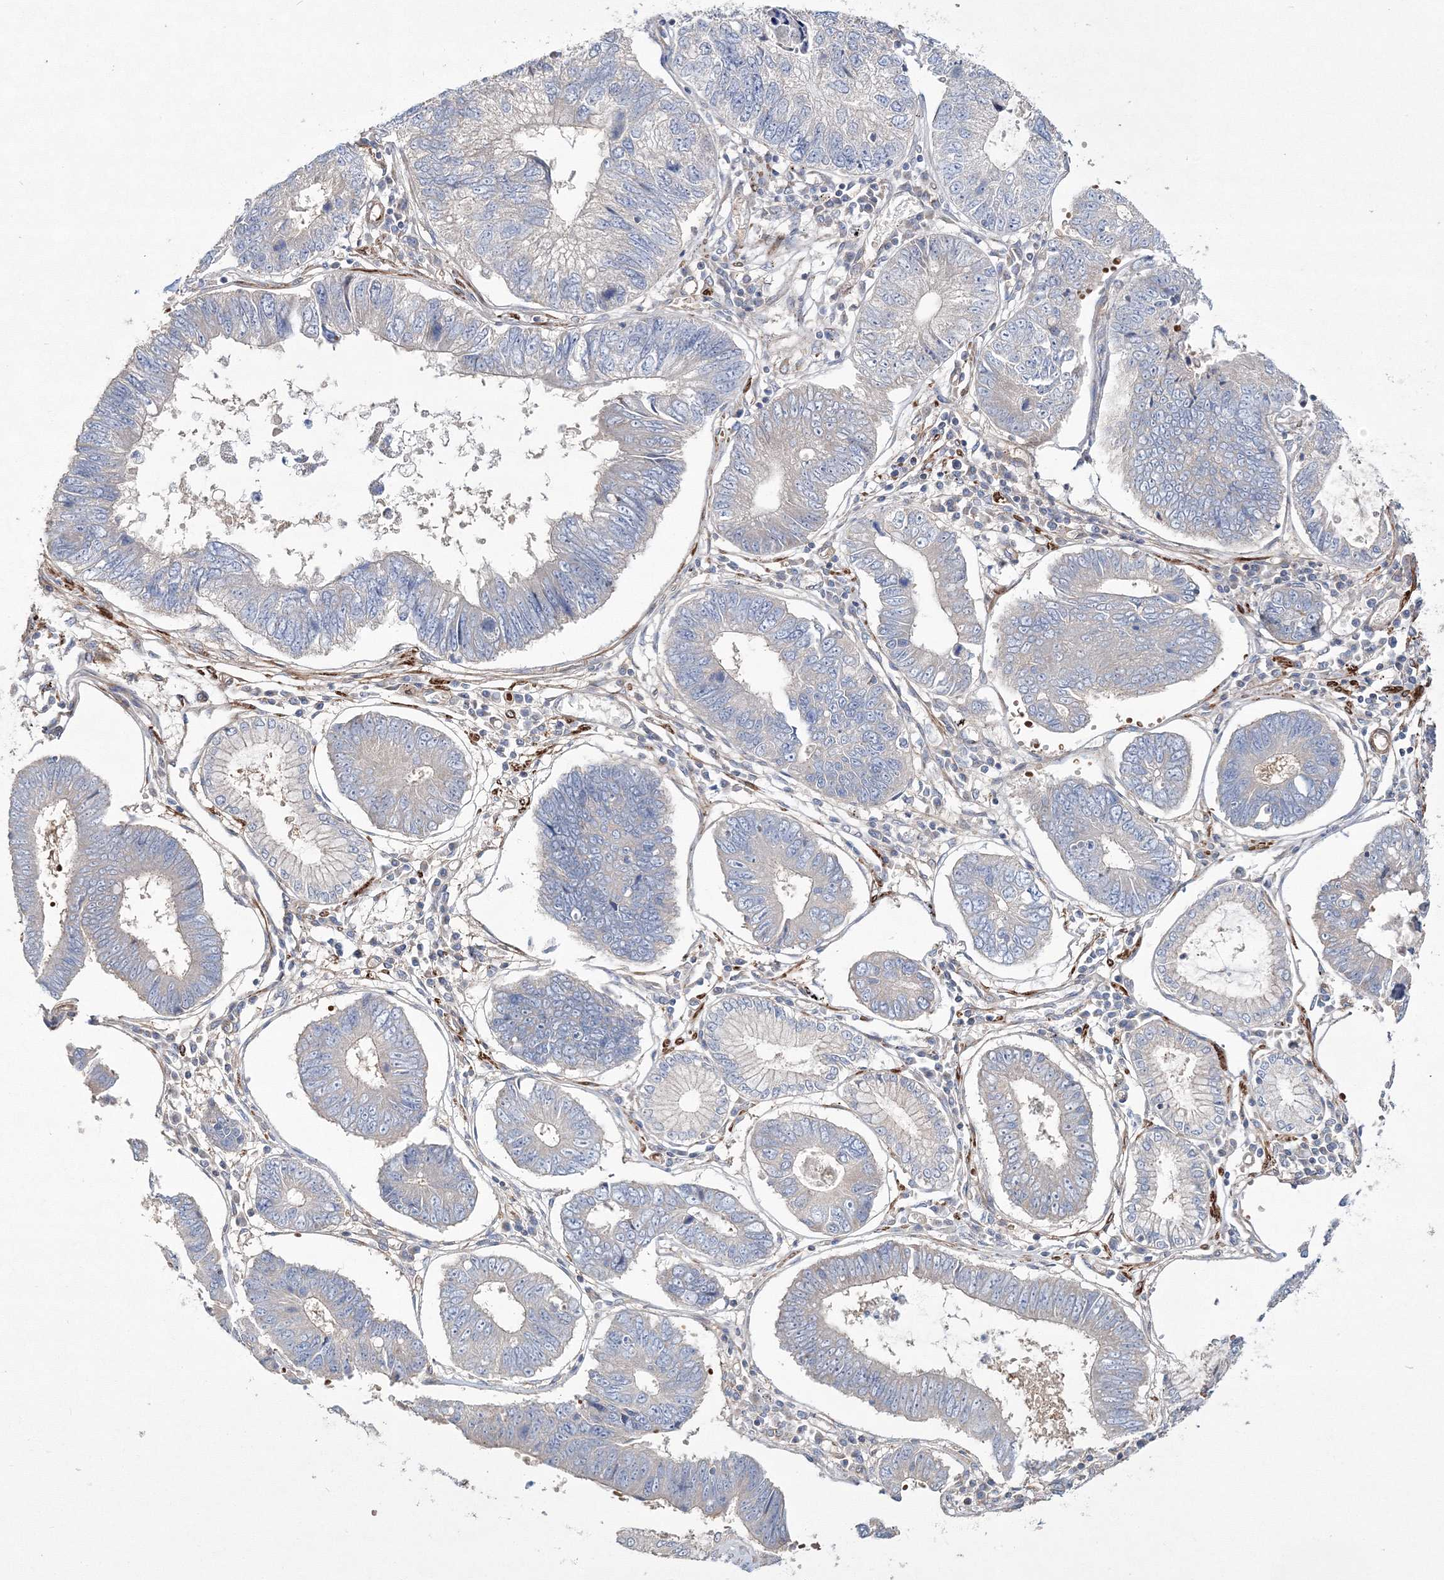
{"staining": {"intensity": "negative", "quantity": "none", "location": "none"}, "tissue": "stomach cancer", "cell_type": "Tumor cells", "image_type": "cancer", "snomed": [{"axis": "morphology", "description": "Adenocarcinoma, NOS"}, {"axis": "topography", "description": "Stomach"}], "caption": "Immunohistochemistry photomicrograph of stomach cancer (adenocarcinoma) stained for a protein (brown), which shows no positivity in tumor cells.", "gene": "ZSWIM6", "patient": {"sex": "male", "age": 59}}